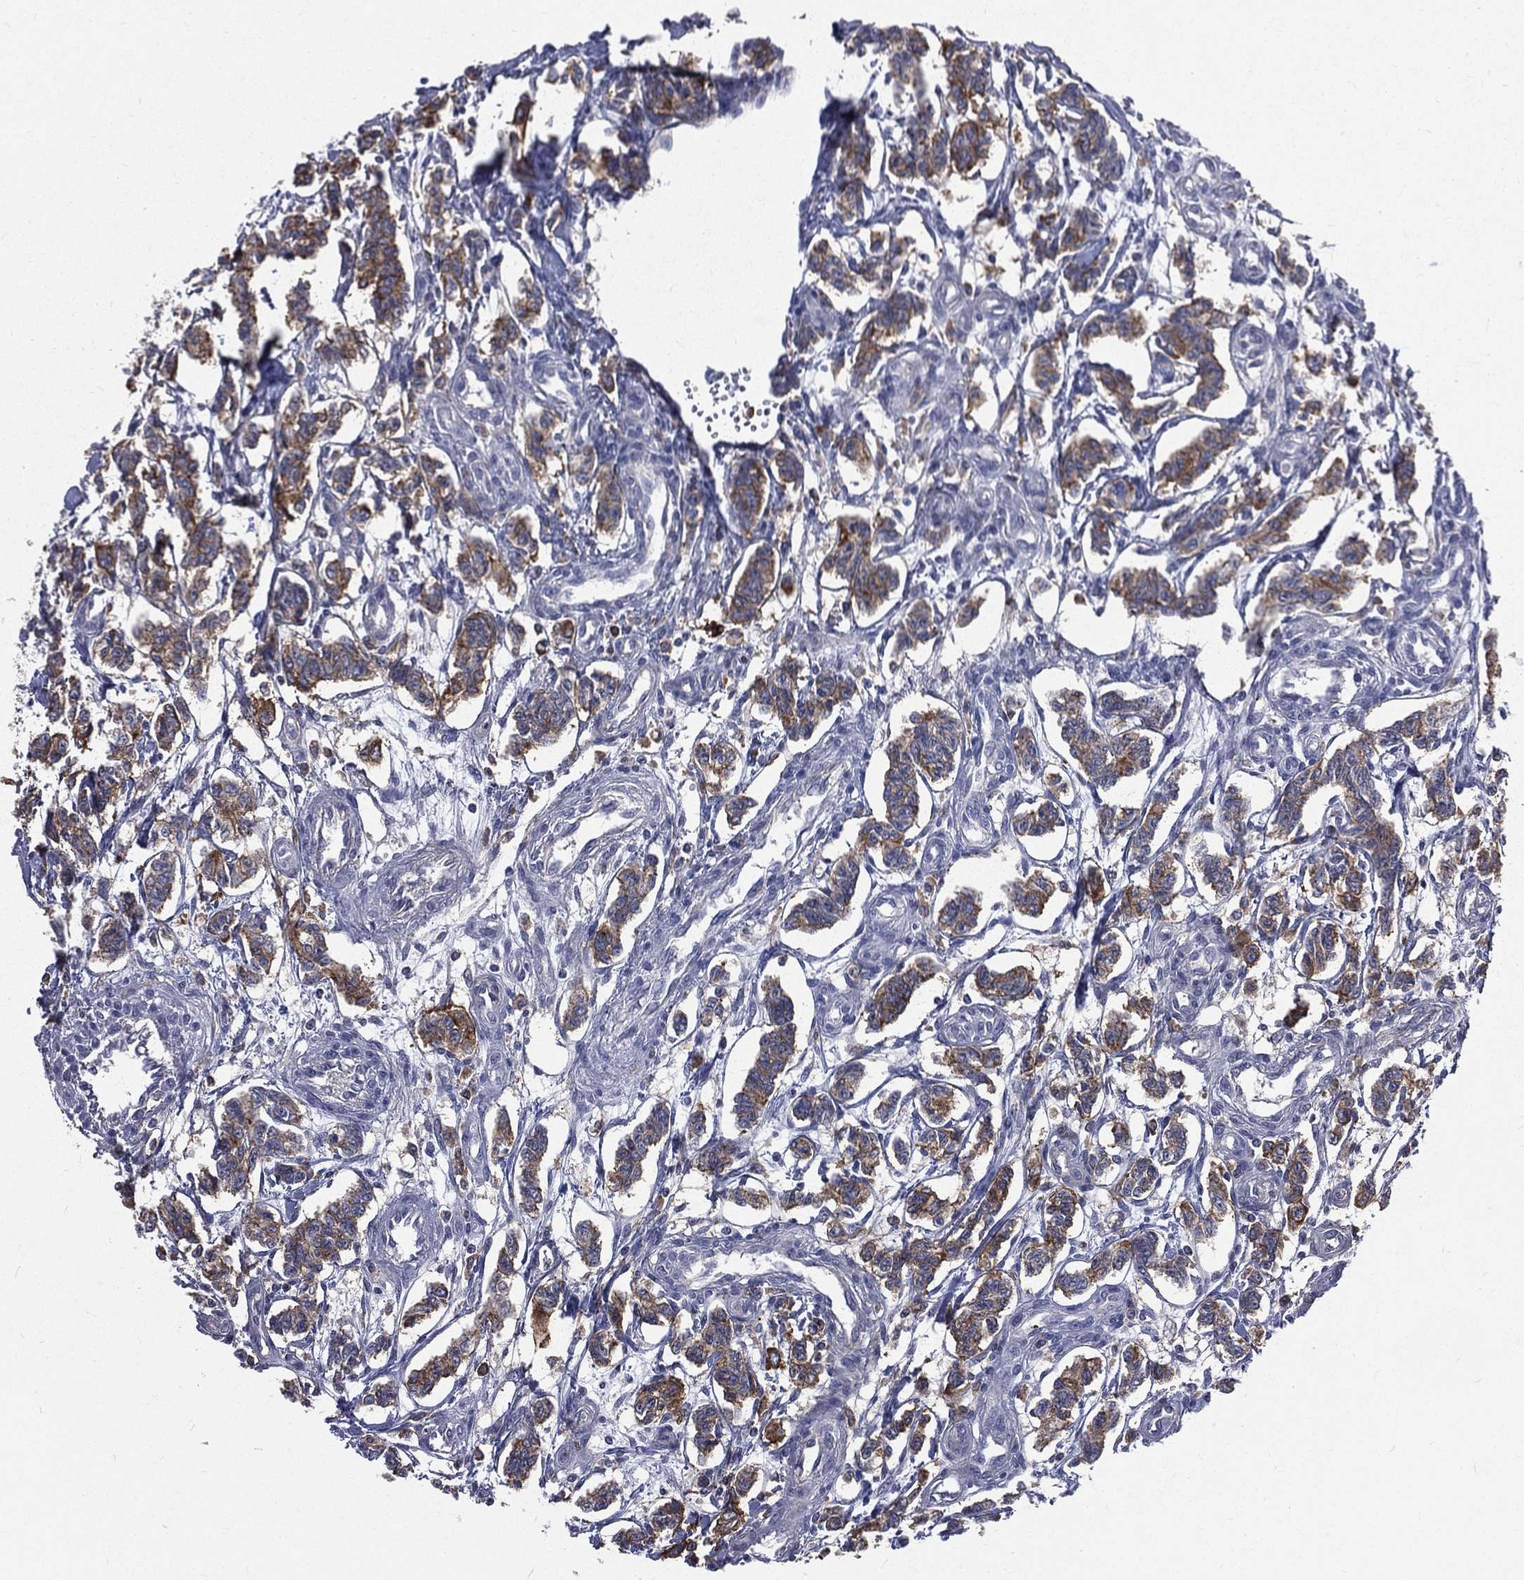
{"staining": {"intensity": "moderate", "quantity": ">75%", "location": "cytoplasmic/membranous"}, "tissue": "carcinoid", "cell_type": "Tumor cells", "image_type": "cancer", "snomed": [{"axis": "morphology", "description": "Carcinoid, malignant, NOS"}, {"axis": "topography", "description": "Kidney"}], "caption": "Human malignant carcinoid stained with a brown dye displays moderate cytoplasmic/membranous positive expression in approximately >75% of tumor cells.", "gene": "BASP1", "patient": {"sex": "female", "age": 41}}